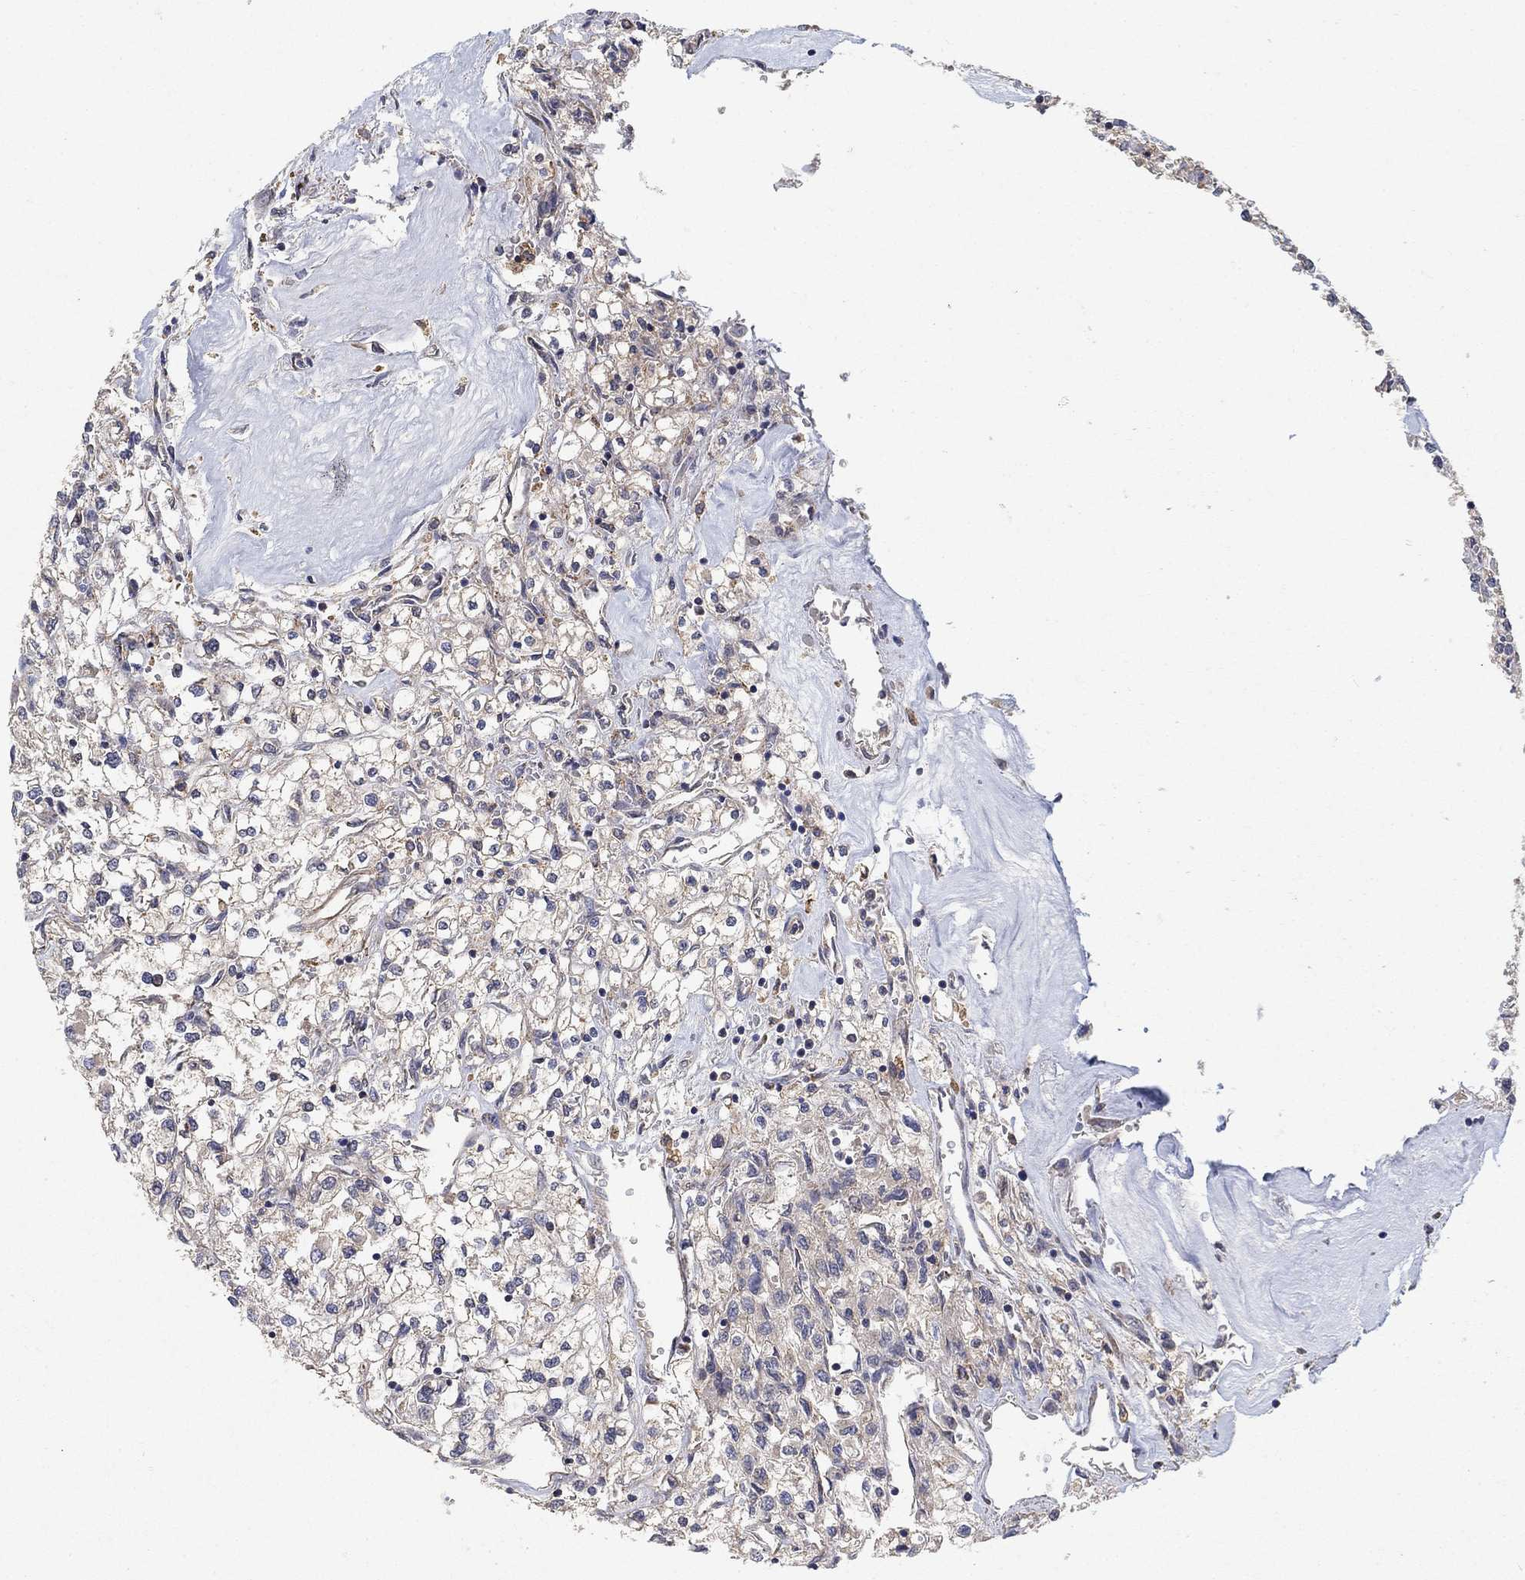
{"staining": {"intensity": "negative", "quantity": "none", "location": "none"}, "tissue": "renal cancer", "cell_type": "Tumor cells", "image_type": "cancer", "snomed": [{"axis": "morphology", "description": "Adenocarcinoma, NOS"}, {"axis": "topography", "description": "Kidney"}], "caption": "Photomicrograph shows no protein staining in tumor cells of renal cancer tissue.", "gene": "MCUR1", "patient": {"sex": "male", "age": 80}}